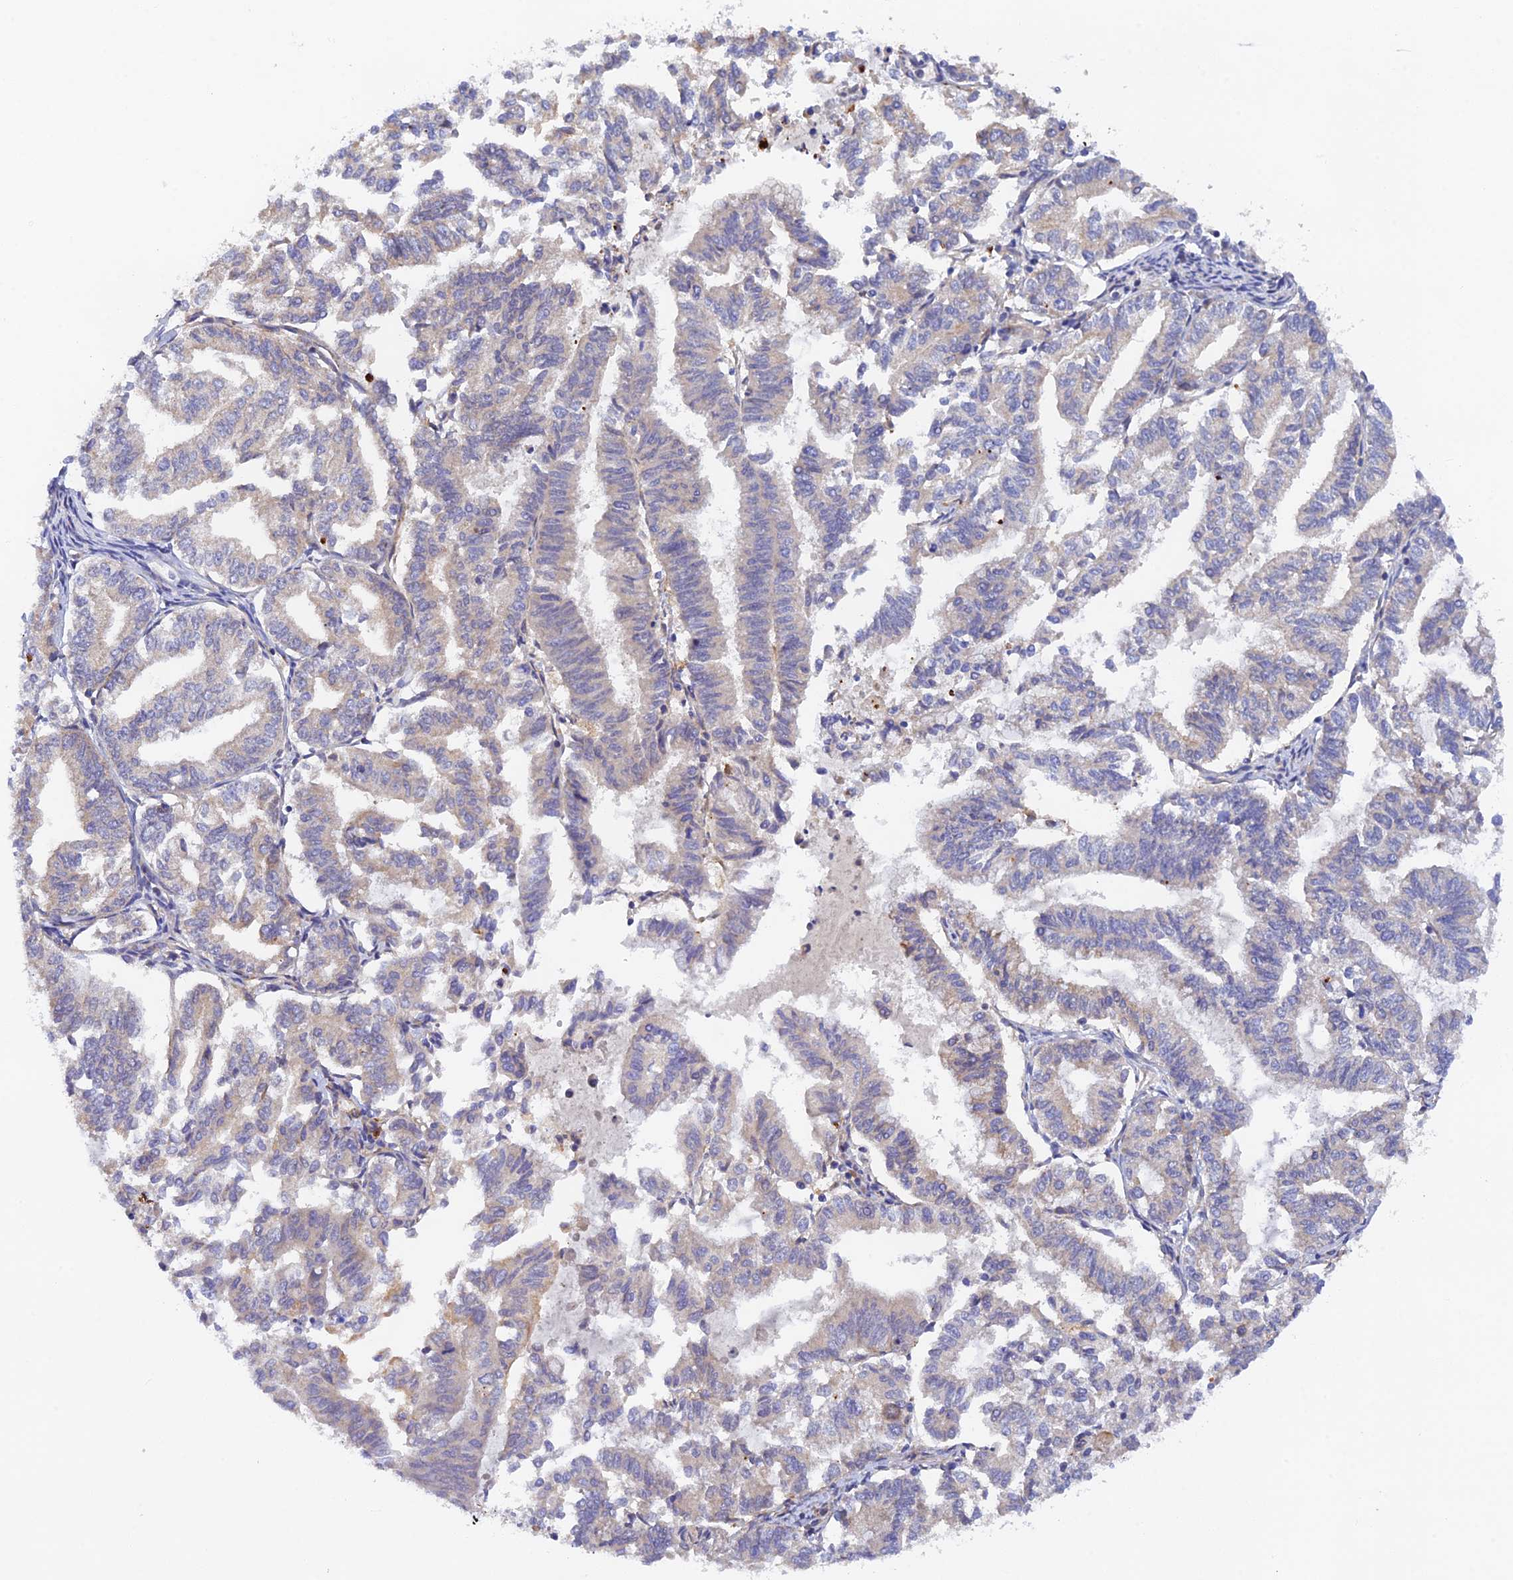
{"staining": {"intensity": "negative", "quantity": "none", "location": "none"}, "tissue": "endometrial cancer", "cell_type": "Tumor cells", "image_type": "cancer", "snomed": [{"axis": "morphology", "description": "Adenocarcinoma, NOS"}, {"axis": "topography", "description": "Endometrium"}], "caption": "This is an immunohistochemistry photomicrograph of human endometrial cancer. There is no positivity in tumor cells.", "gene": "RANBP6", "patient": {"sex": "female", "age": 79}}